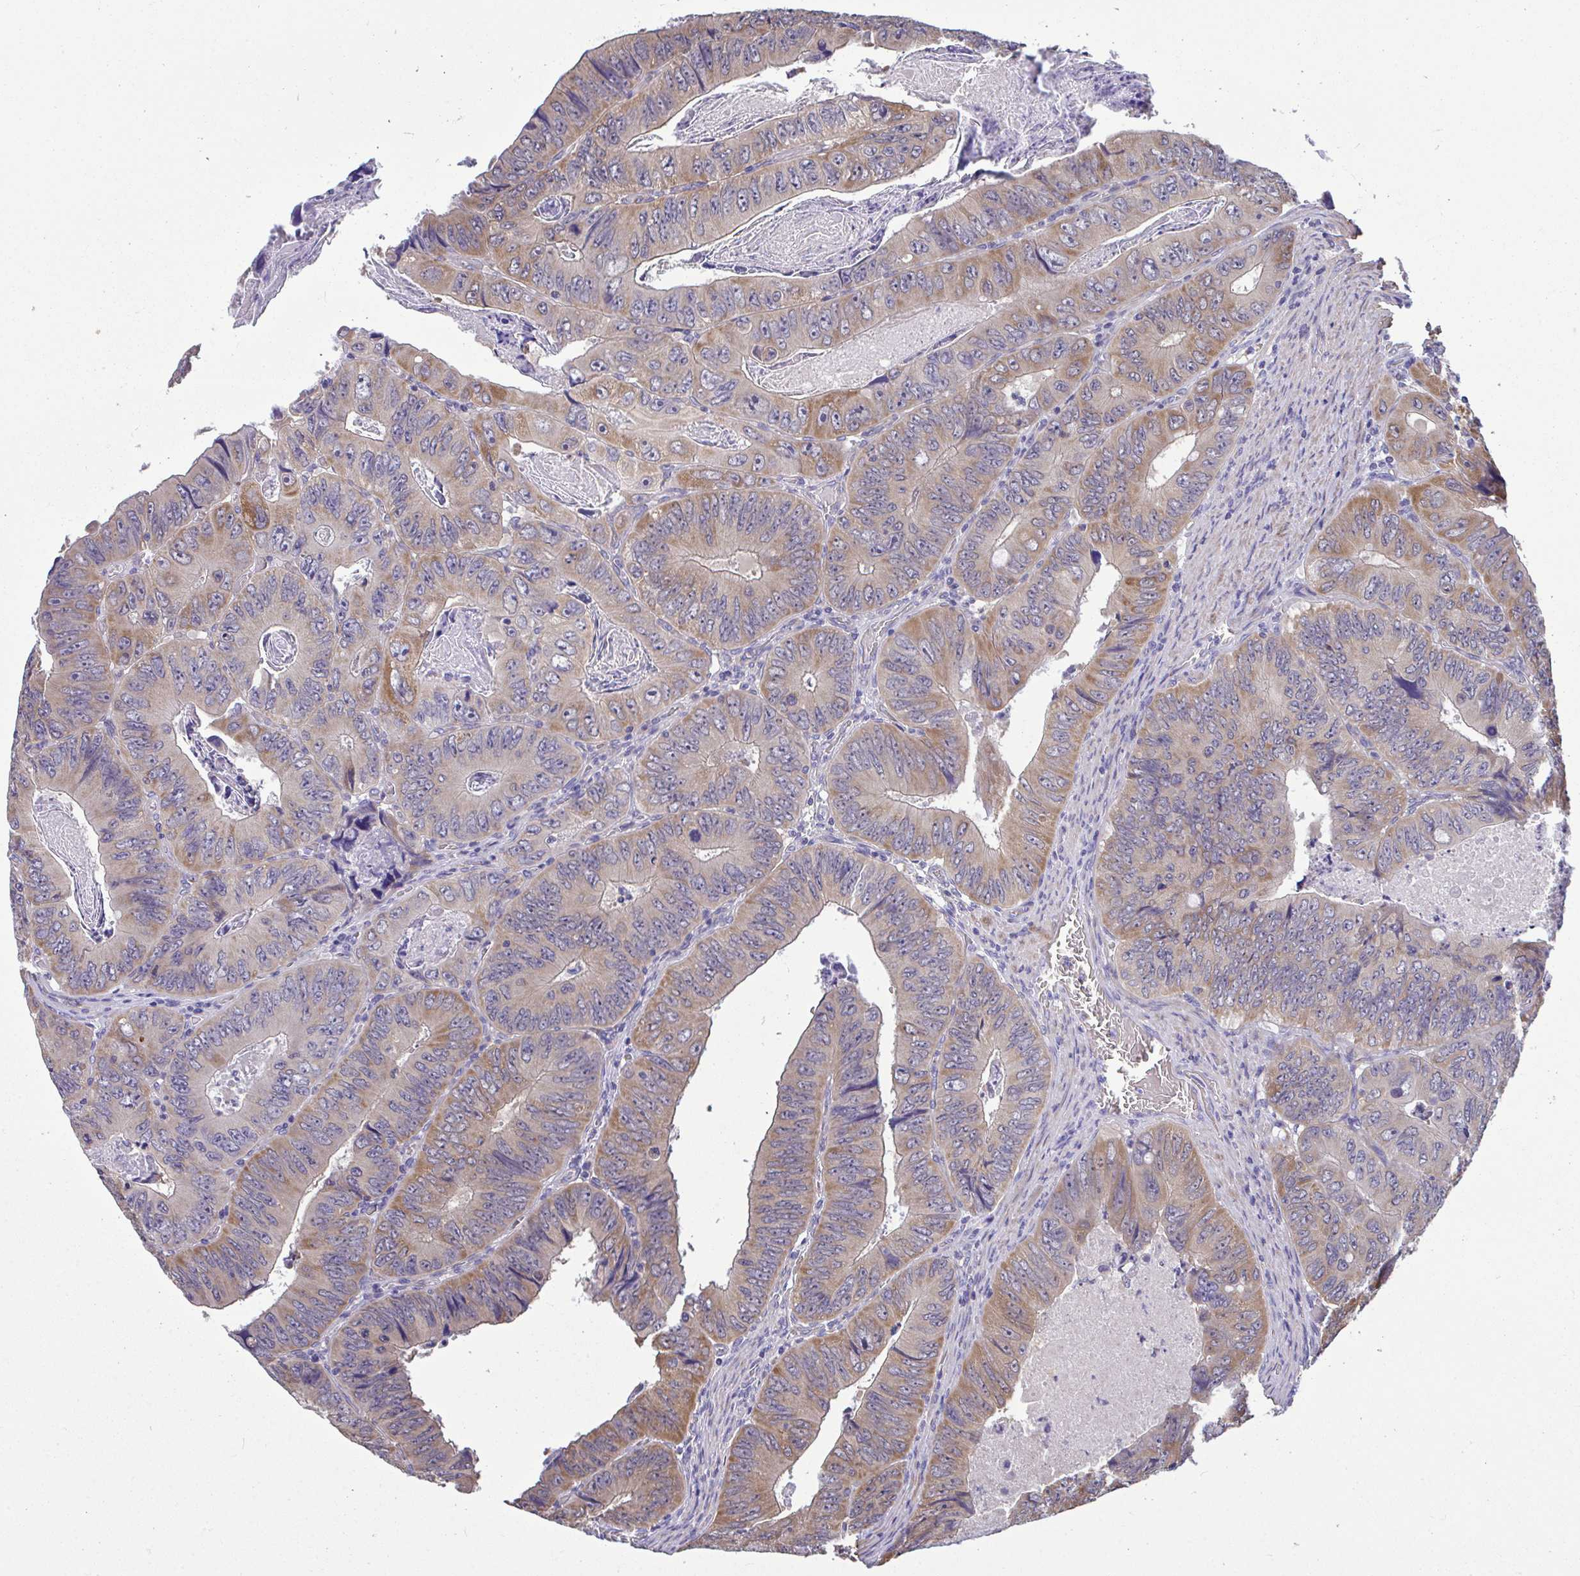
{"staining": {"intensity": "moderate", "quantity": "25%-75%", "location": "cytoplasmic/membranous"}, "tissue": "colorectal cancer", "cell_type": "Tumor cells", "image_type": "cancer", "snomed": [{"axis": "morphology", "description": "Adenocarcinoma, NOS"}, {"axis": "topography", "description": "Colon"}], "caption": "This is an image of immunohistochemistry (IHC) staining of colorectal cancer (adenocarcinoma), which shows moderate staining in the cytoplasmic/membranous of tumor cells.", "gene": "SARS2", "patient": {"sex": "female", "age": 84}}